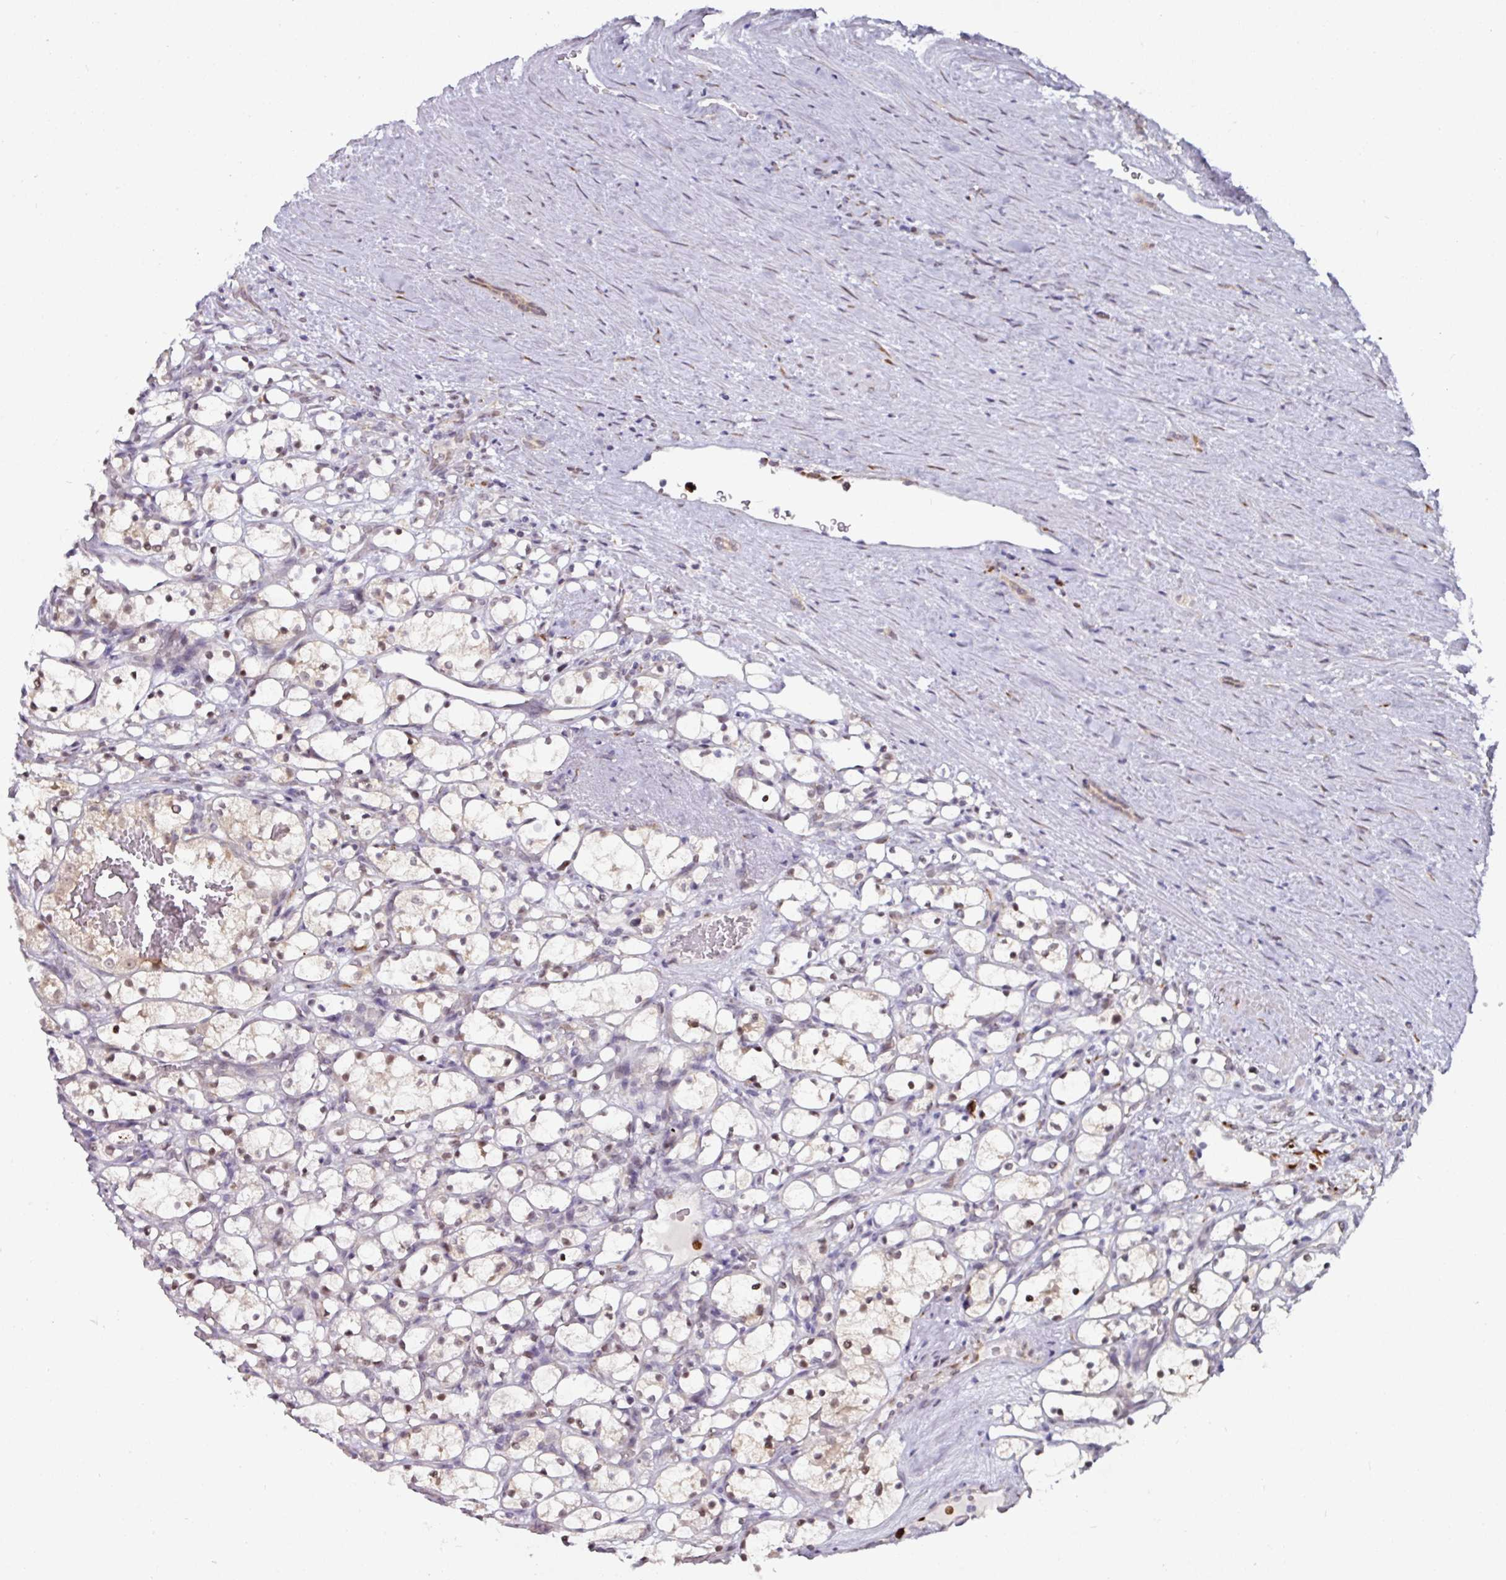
{"staining": {"intensity": "weak", "quantity": "<25%", "location": "cytoplasmic/membranous,nuclear"}, "tissue": "renal cancer", "cell_type": "Tumor cells", "image_type": "cancer", "snomed": [{"axis": "morphology", "description": "Adenocarcinoma, NOS"}, {"axis": "topography", "description": "Kidney"}], "caption": "Tumor cells show no significant positivity in adenocarcinoma (renal).", "gene": "APOLD1", "patient": {"sex": "female", "age": 69}}